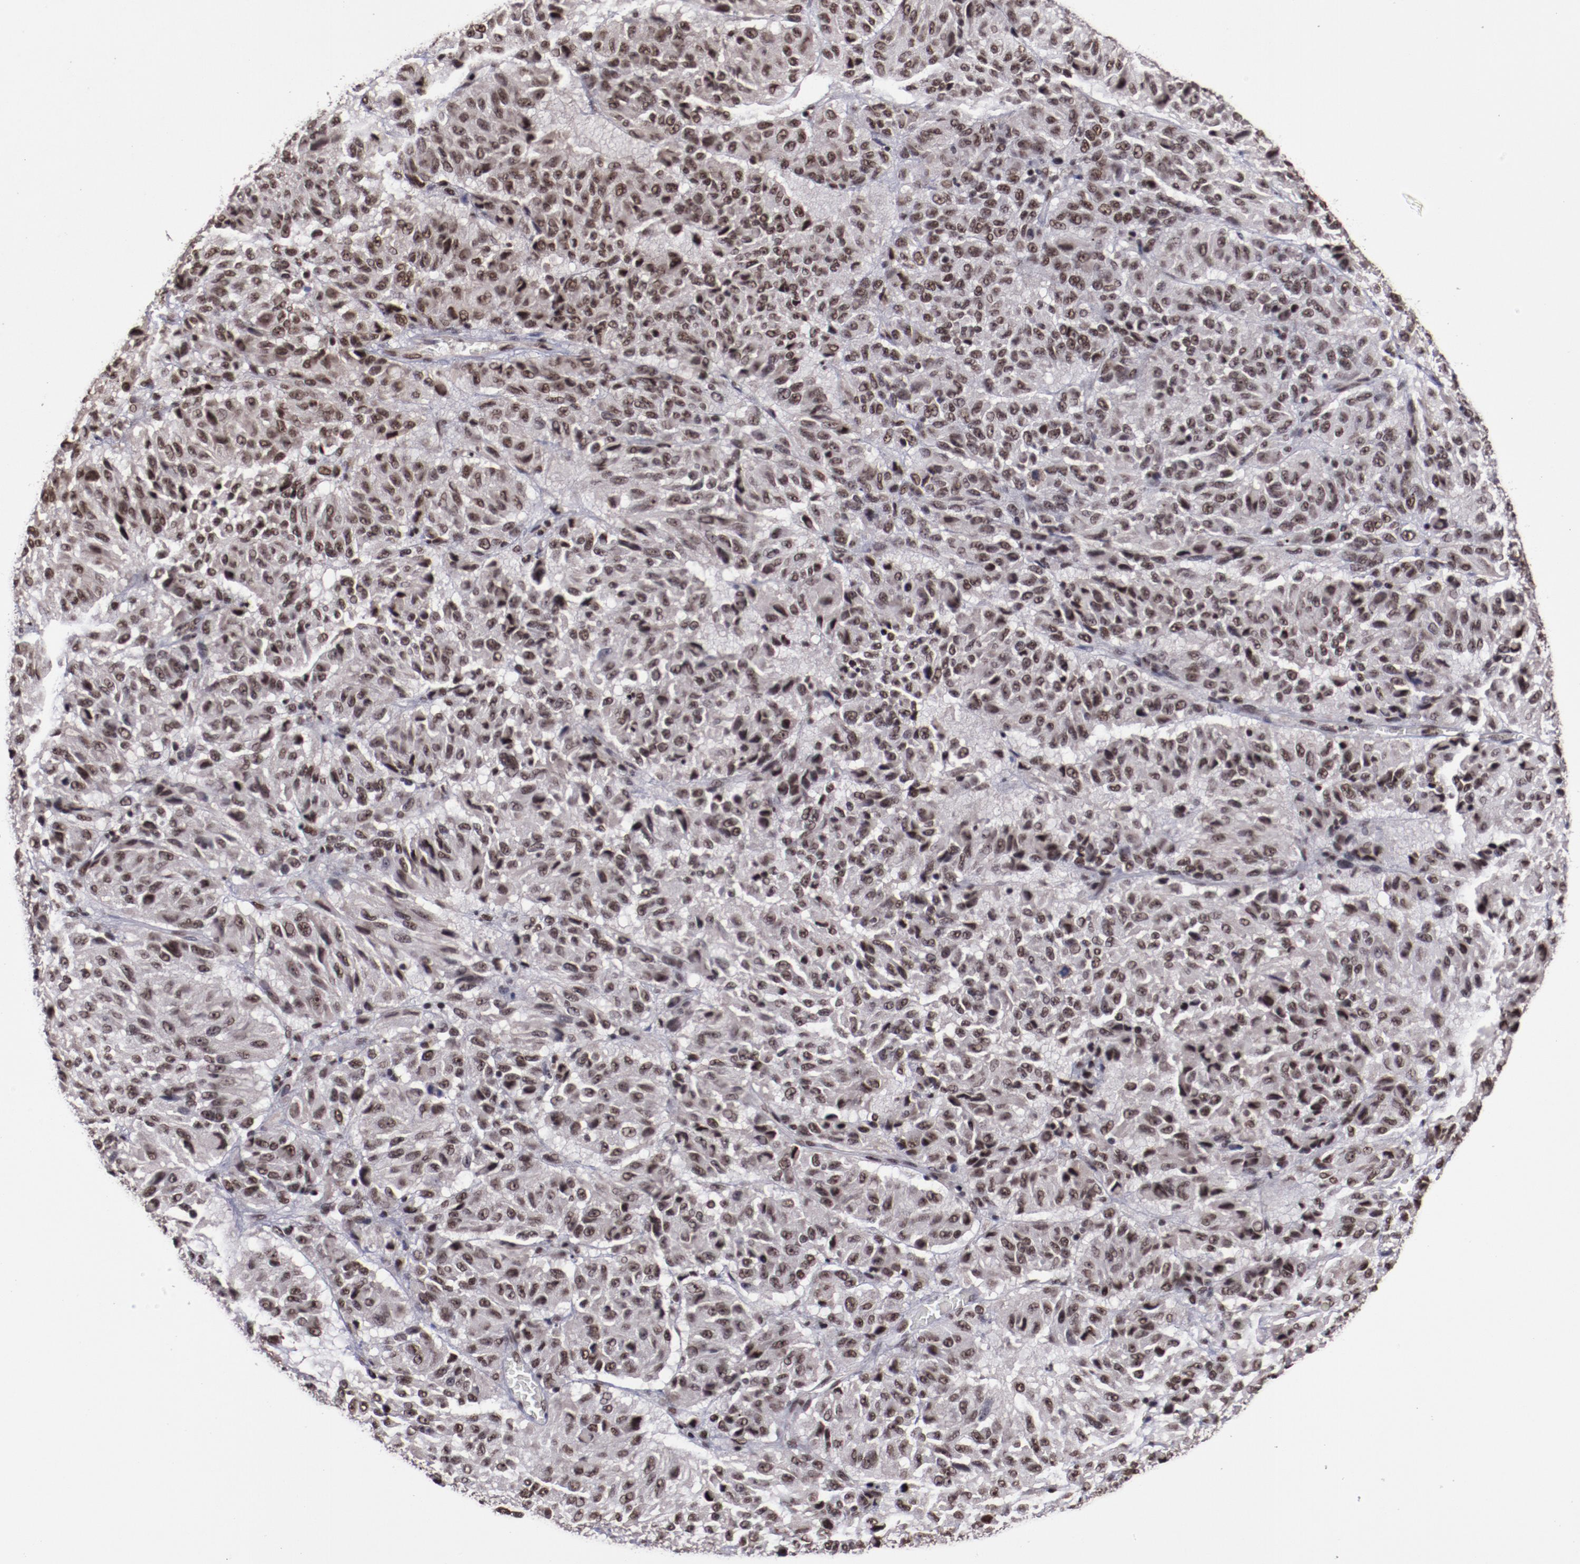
{"staining": {"intensity": "moderate", "quantity": ">75%", "location": "nuclear"}, "tissue": "melanoma", "cell_type": "Tumor cells", "image_type": "cancer", "snomed": [{"axis": "morphology", "description": "Malignant melanoma, Metastatic site"}, {"axis": "topography", "description": "Lung"}], "caption": "Tumor cells exhibit medium levels of moderate nuclear expression in approximately >75% of cells in malignant melanoma (metastatic site). The protein is stained brown, and the nuclei are stained in blue (DAB (3,3'-diaminobenzidine) IHC with brightfield microscopy, high magnification).", "gene": "ERH", "patient": {"sex": "male", "age": 64}}